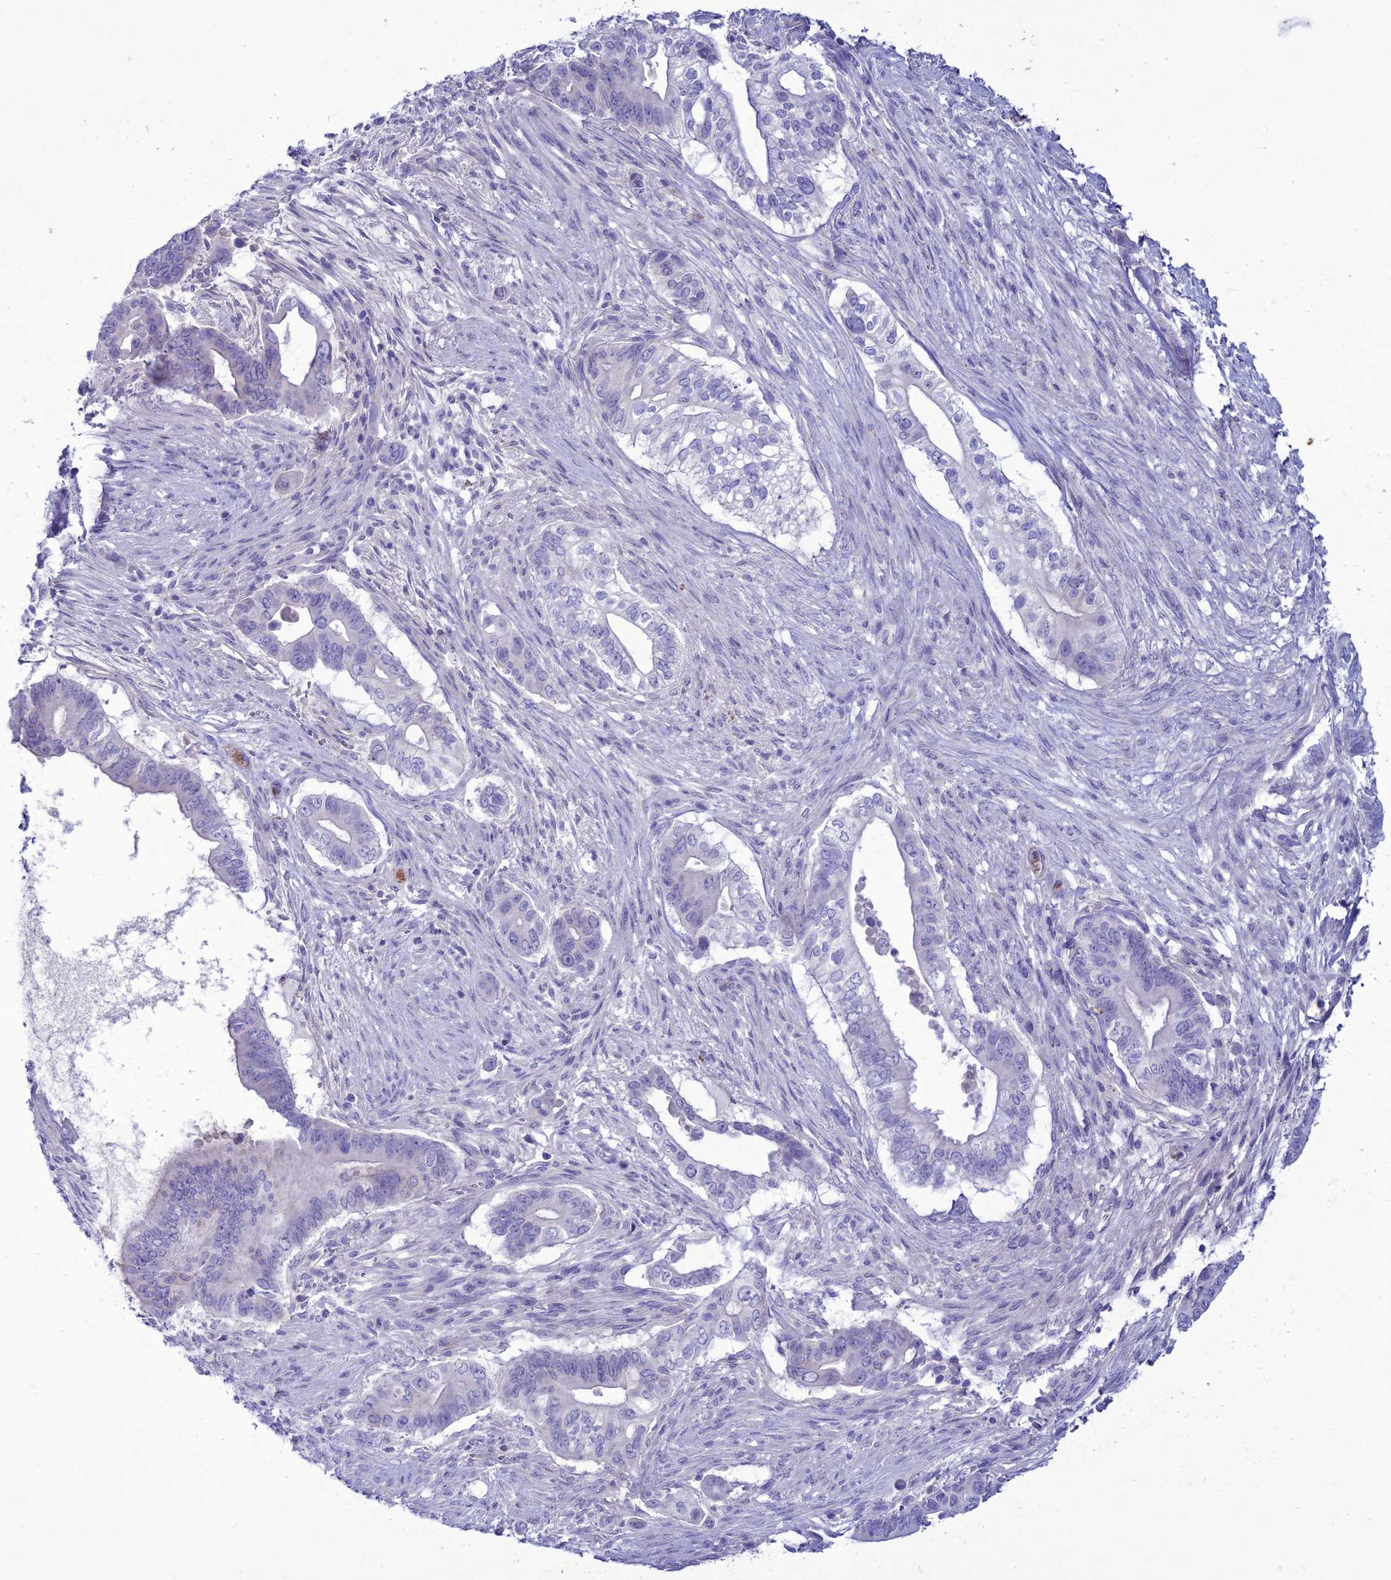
{"staining": {"intensity": "negative", "quantity": "none", "location": "none"}, "tissue": "pancreatic cancer", "cell_type": "Tumor cells", "image_type": "cancer", "snomed": [{"axis": "morphology", "description": "Adenocarcinoma, NOS"}, {"axis": "topography", "description": "Pancreas"}], "caption": "The image shows no significant expression in tumor cells of pancreatic cancer.", "gene": "CLEC2L", "patient": {"sex": "male", "age": 68}}